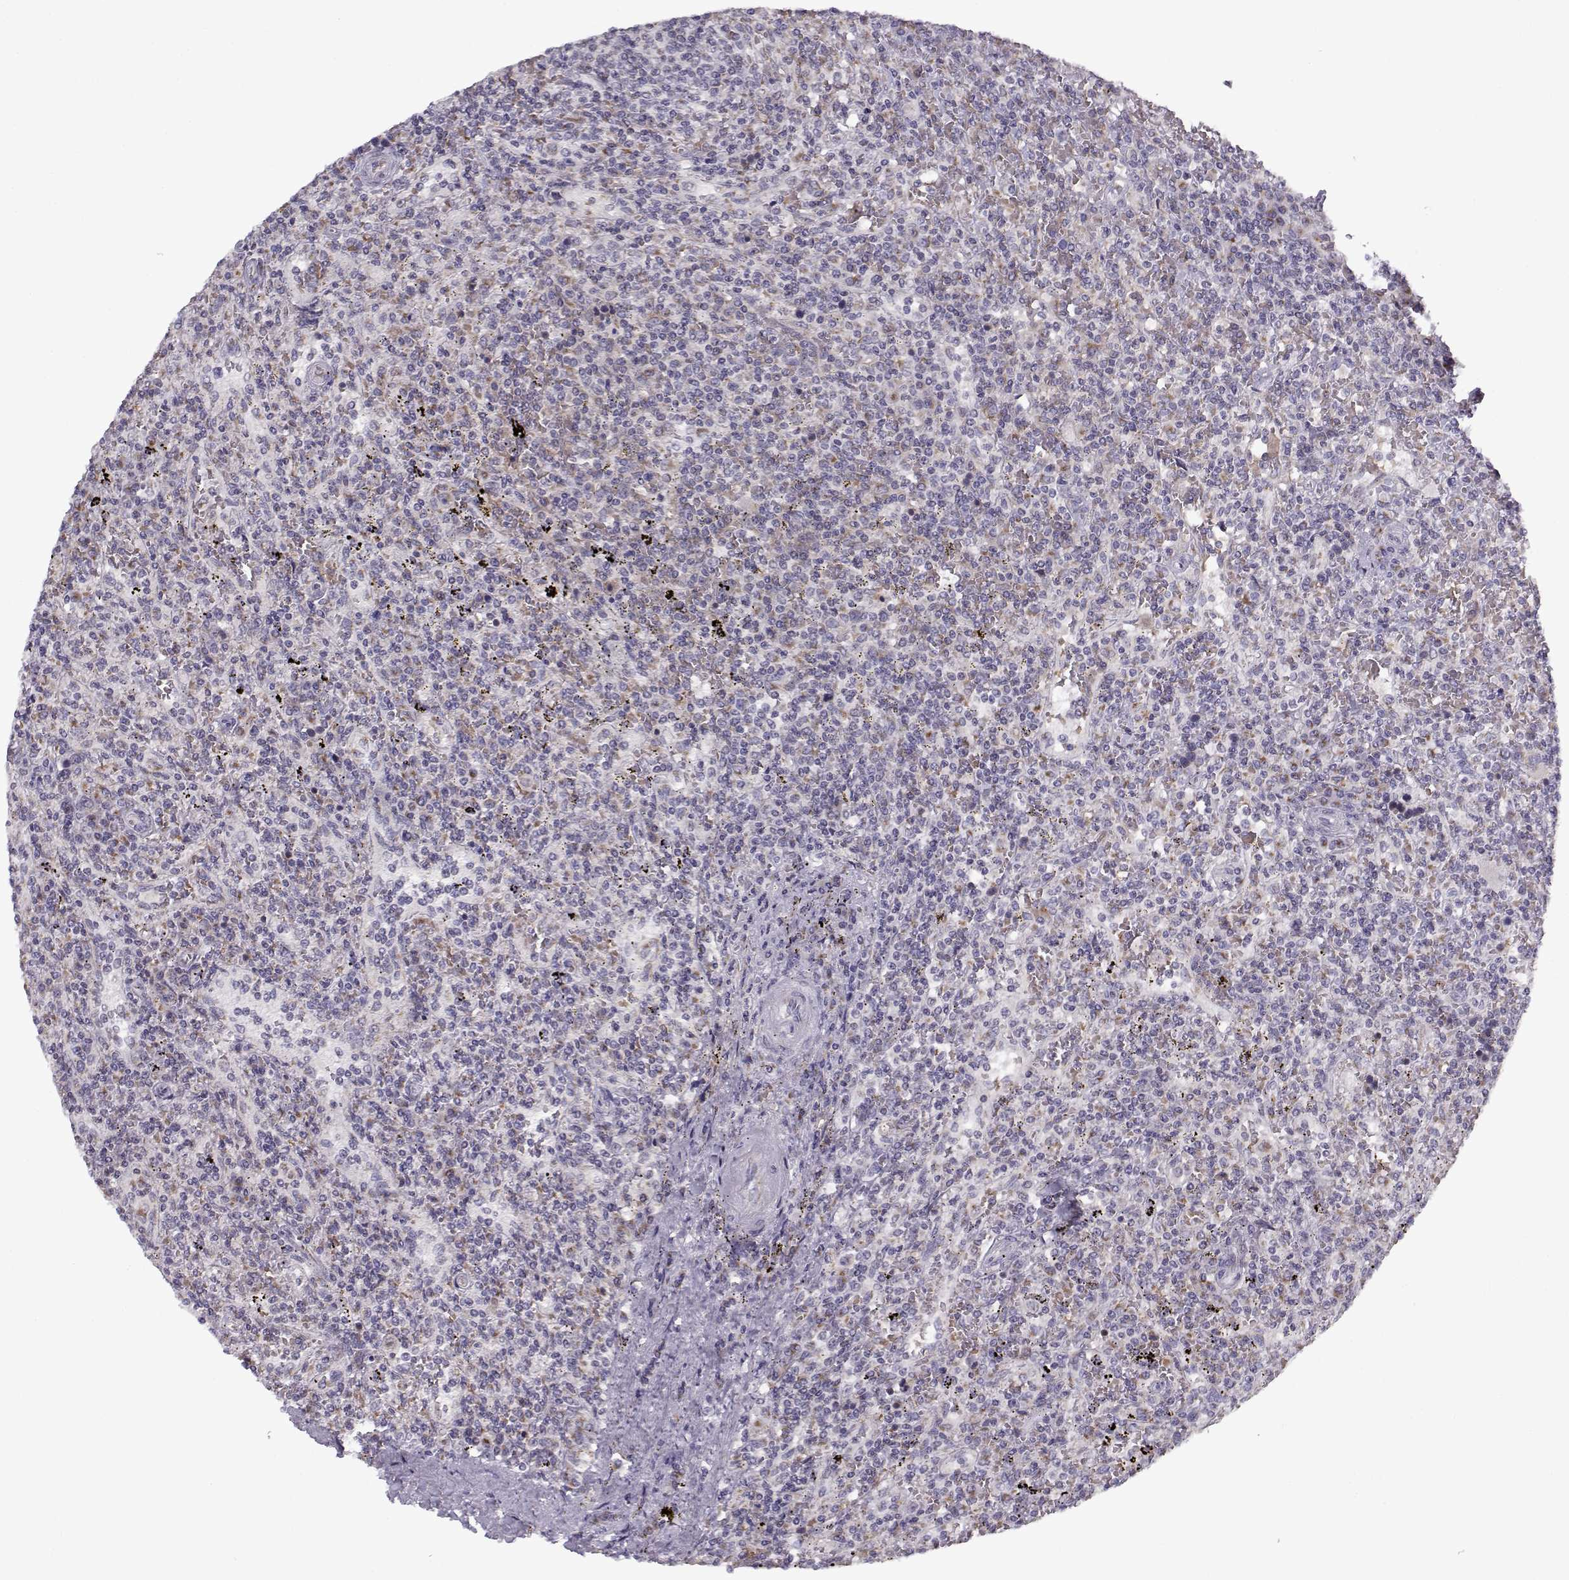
{"staining": {"intensity": "negative", "quantity": "none", "location": "none"}, "tissue": "lymphoma", "cell_type": "Tumor cells", "image_type": "cancer", "snomed": [{"axis": "morphology", "description": "Malignant lymphoma, non-Hodgkin's type, Low grade"}, {"axis": "topography", "description": "Spleen"}], "caption": "The histopathology image shows no significant positivity in tumor cells of lymphoma.", "gene": "SLC4A5", "patient": {"sex": "male", "age": 62}}